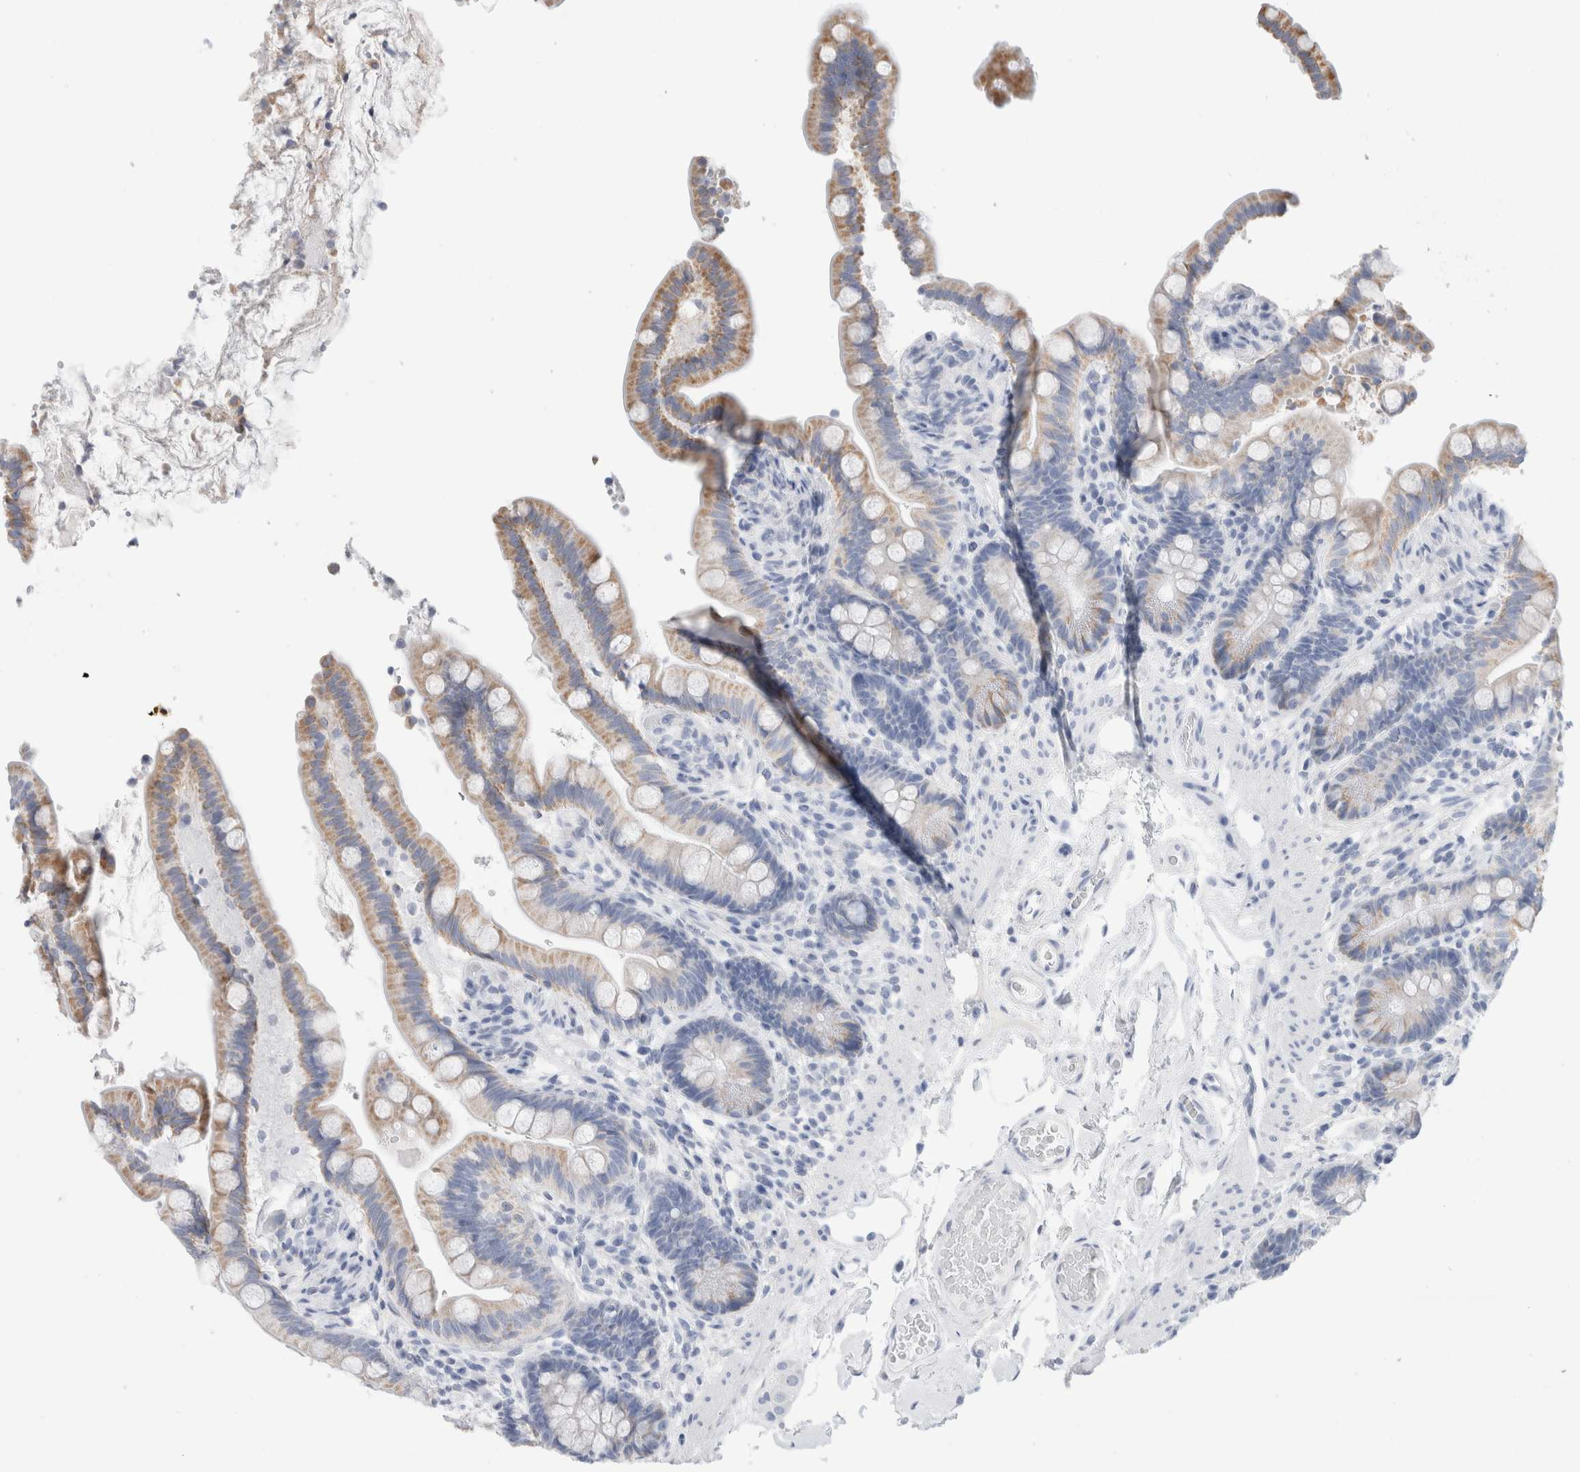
{"staining": {"intensity": "negative", "quantity": "none", "location": "none"}, "tissue": "colon", "cell_type": "Endothelial cells", "image_type": "normal", "snomed": [{"axis": "morphology", "description": "Normal tissue, NOS"}, {"axis": "topography", "description": "Smooth muscle"}, {"axis": "topography", "description": "Colon"}], "caption": "High power microscopy image of an immunohistochemistry photomicrograph of unremarkable colon, revealing no significant positivity in endothelial cells.", "gene": "ECHDC2", "patient": {"sex": "male", "age": 73}}